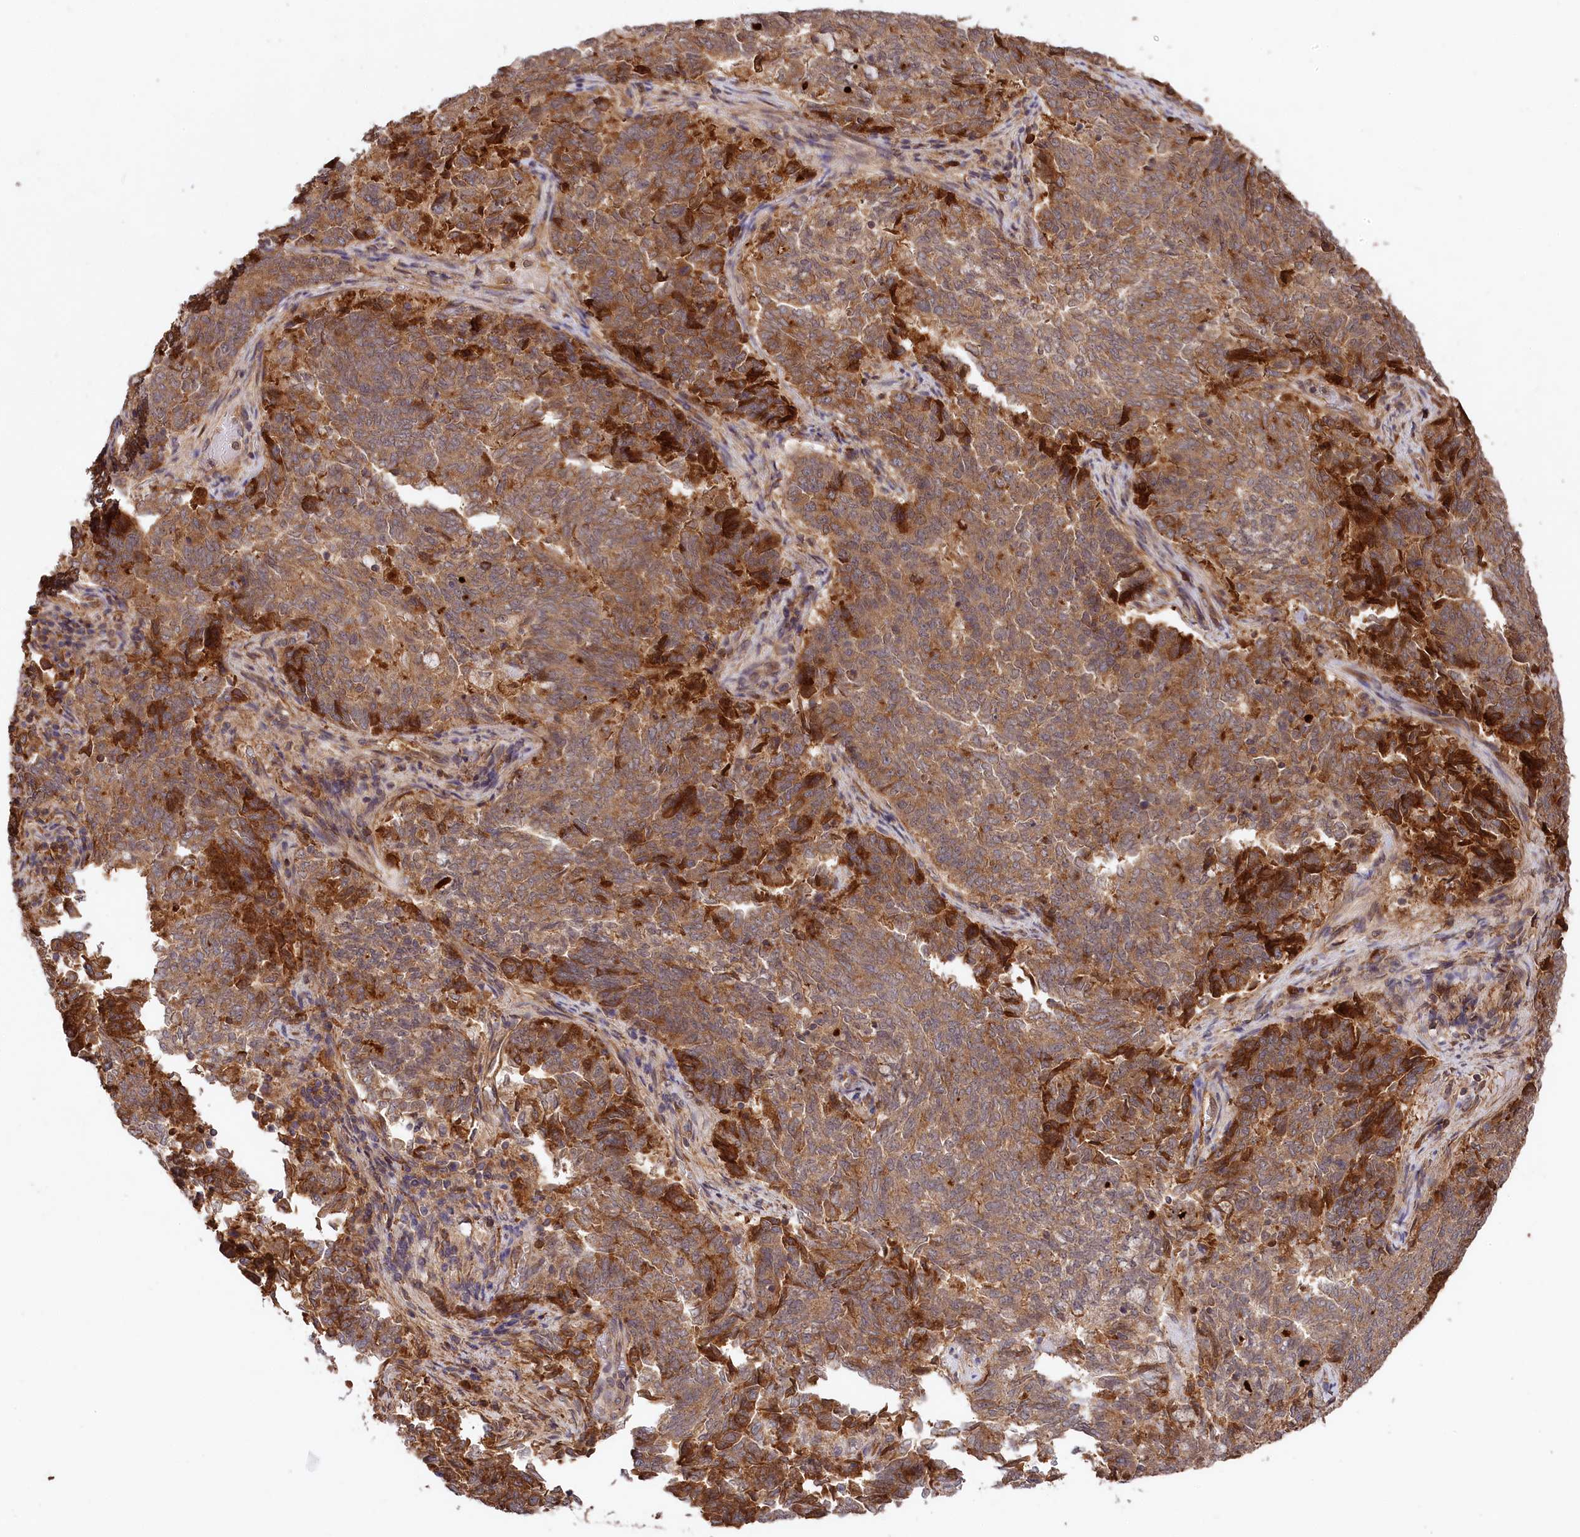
{"staining": {"intensity": "moderate", "quantity": ">75%", "location": "cytoplasmic/membranous"}, "tissue": "endometrial cancer", "cell_type": "Tumor cells", "image_type": "cancer", "snomed": [{"axis": "morphology", "description": "Adenocarcinoma, NOS"}, {"axis": "topography", "description": "Endometrium"}], "caption": "Immunohistochemistry micrograph of human endometrial adenocarcinoma stained for a protein (brown), which exhibits medium levels of moderate cytoplasmic/membranous staining in about >75% of tumor cells.", "gene": "MCF2L2", "patient": {"sex": "female", "age": 80}}